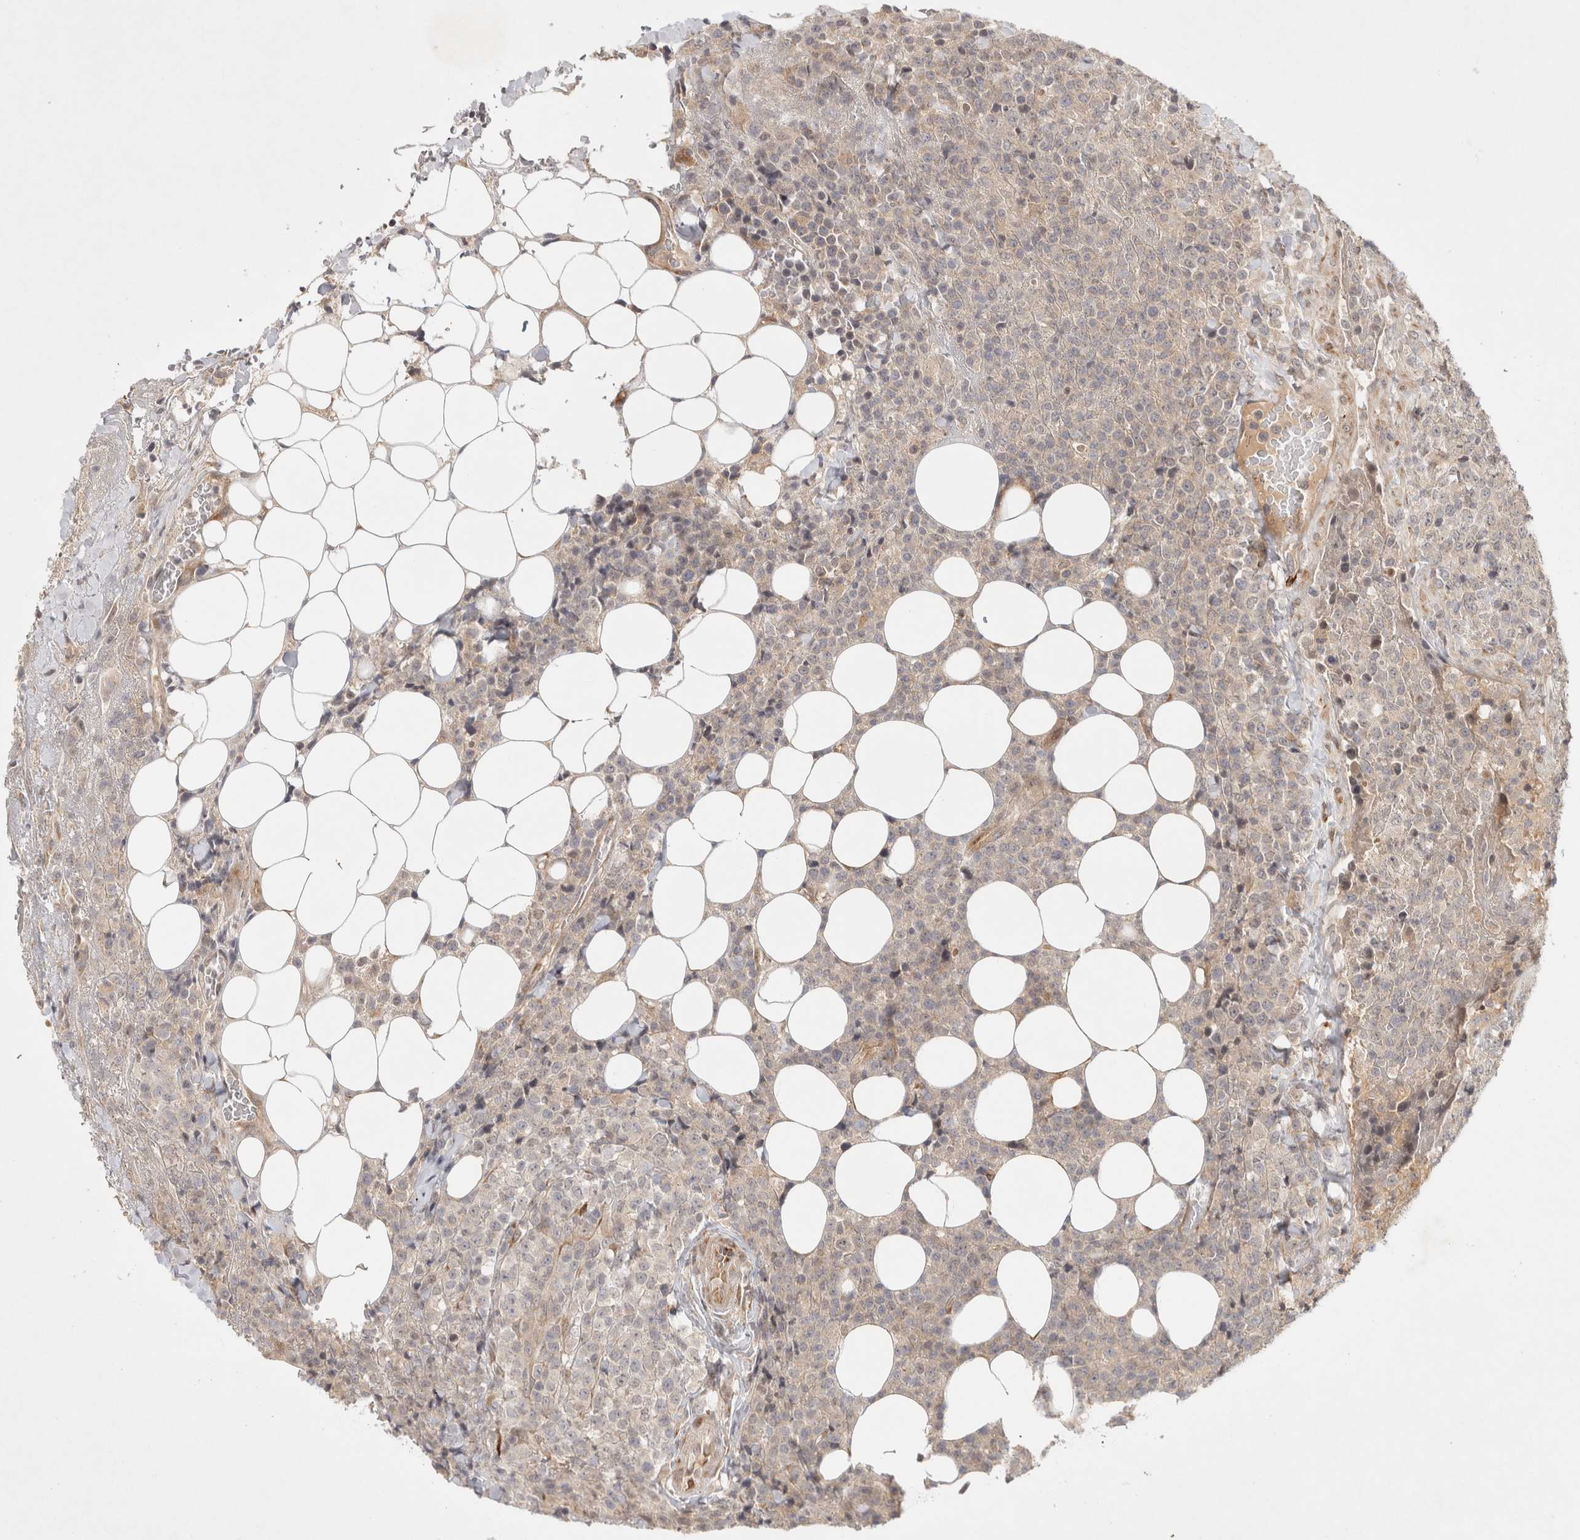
{"staining": {"intensity": "weak", "quantity": "25%-75%", "location": "nuclear"}, "tissue": "lymphoma", "cell_type": "Tumor cells", "image_type": "cancer", "snomed": [{"axis": "morphology", "description": "Malignant lymphoma, non-Hodgkin's type, High grade"}, {"axis": "topography", "description": "Lymph node"}], "caption": "The micrograph exhibits immunohistochemical staining of malignant lymphoma, non-Hodgkin's type (high-grade). There is weak nuclear staining is present in approximately 25%-75% of tumor cells. (DAB = brown stain, brightfield microscopy at high magnification).", "gene": "ZNF318", "patient": {"sex": "male", "age": 13}}